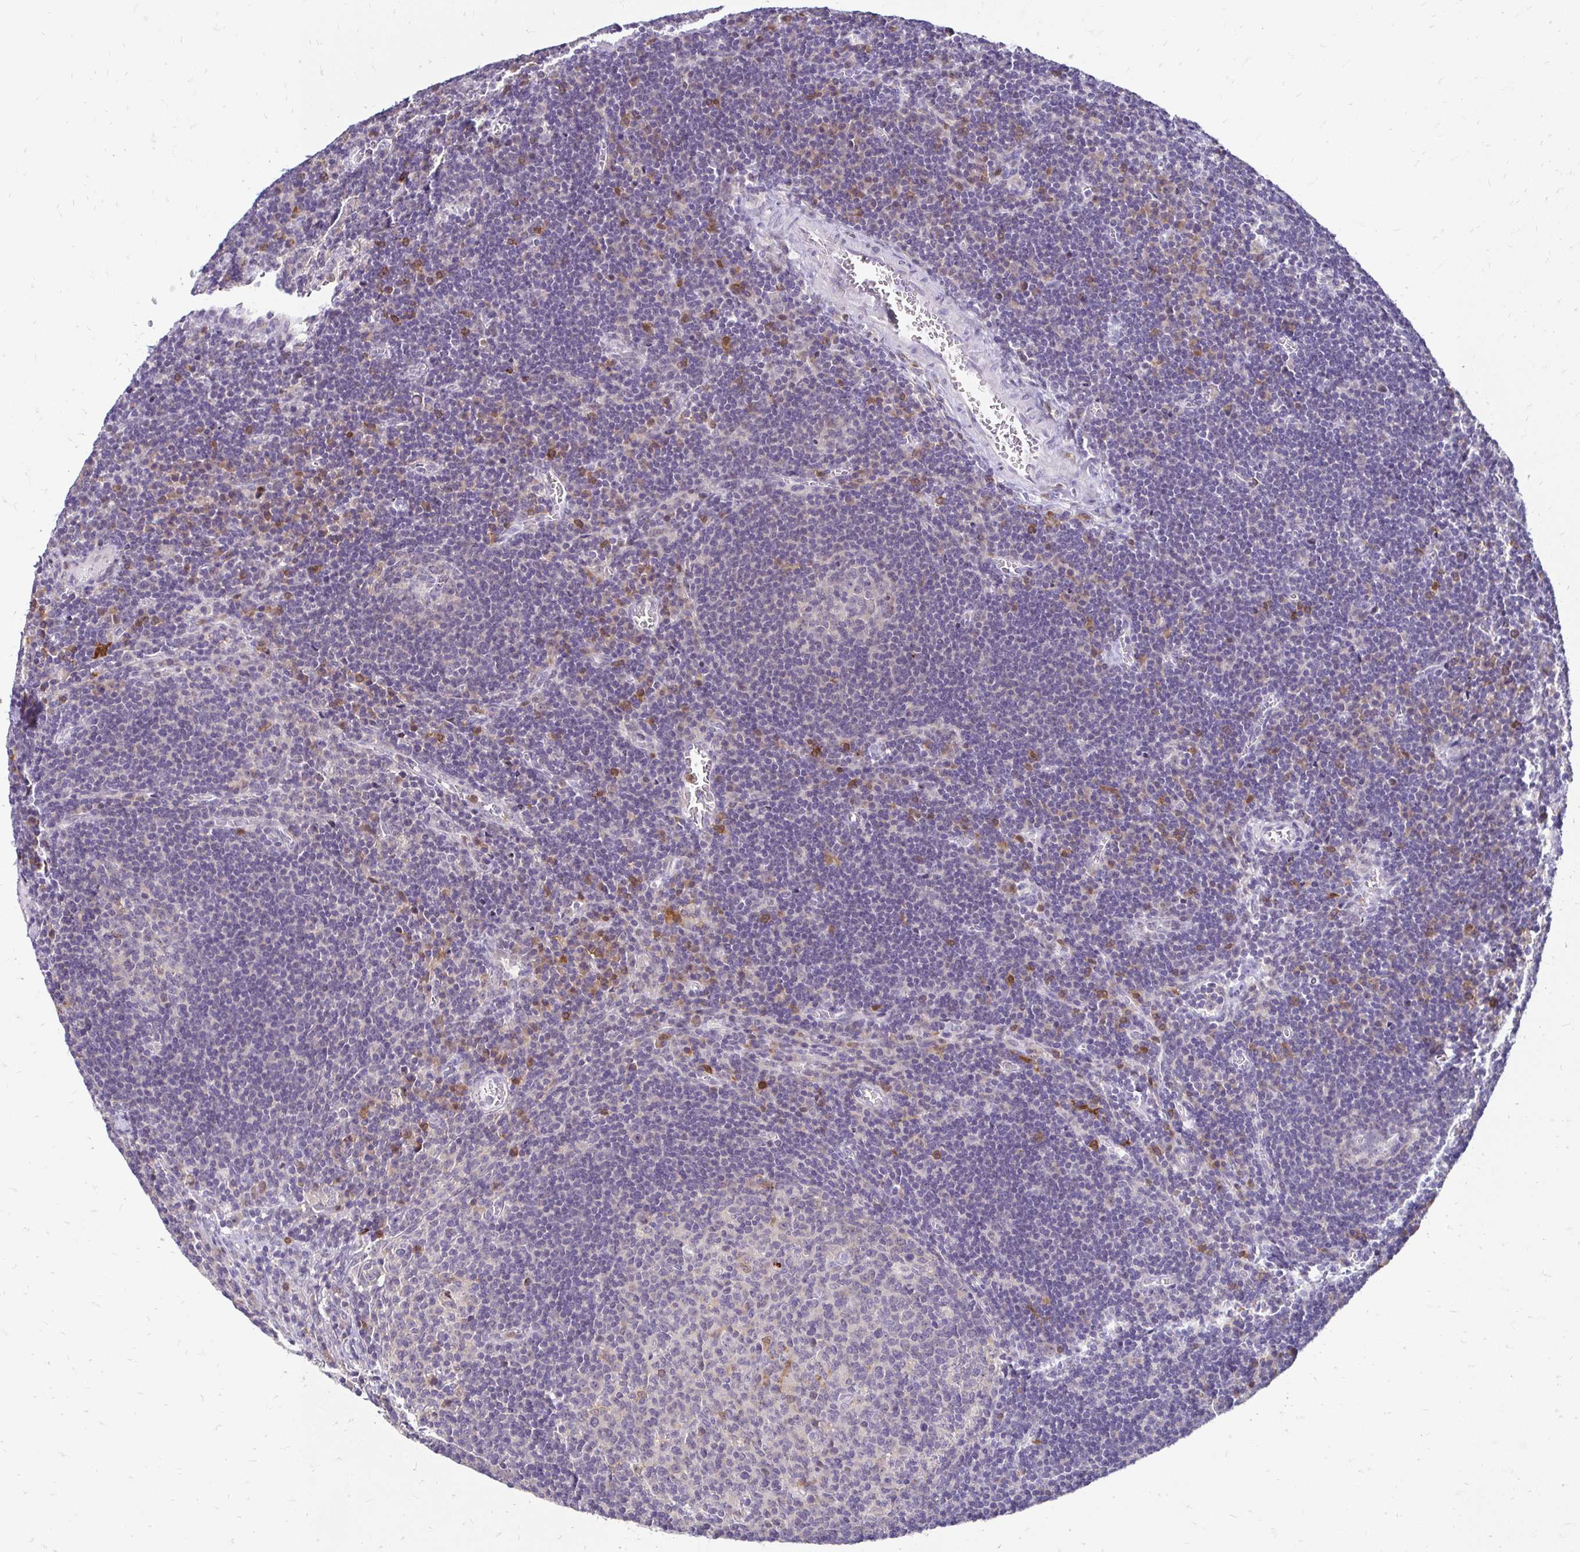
{"staining": {"intensity": "negative", "quantity": "none", "location": "none"}, "tissue": "lymph node", "cell_type": "Germinal center cells", "image_type": "normal", "snomed": [{"axis": "morphology", "description": "Normal tissue, NOS"}, {"axis": "topography", "description": "Lymph node"}], "caption": "IHC micrograph of unremarkable human lymph node stained for a protein (brown), which exhibits no expression in germinal center cells.", "gene": "PADI2", "patient": {"sex": "male", "age": 67}}